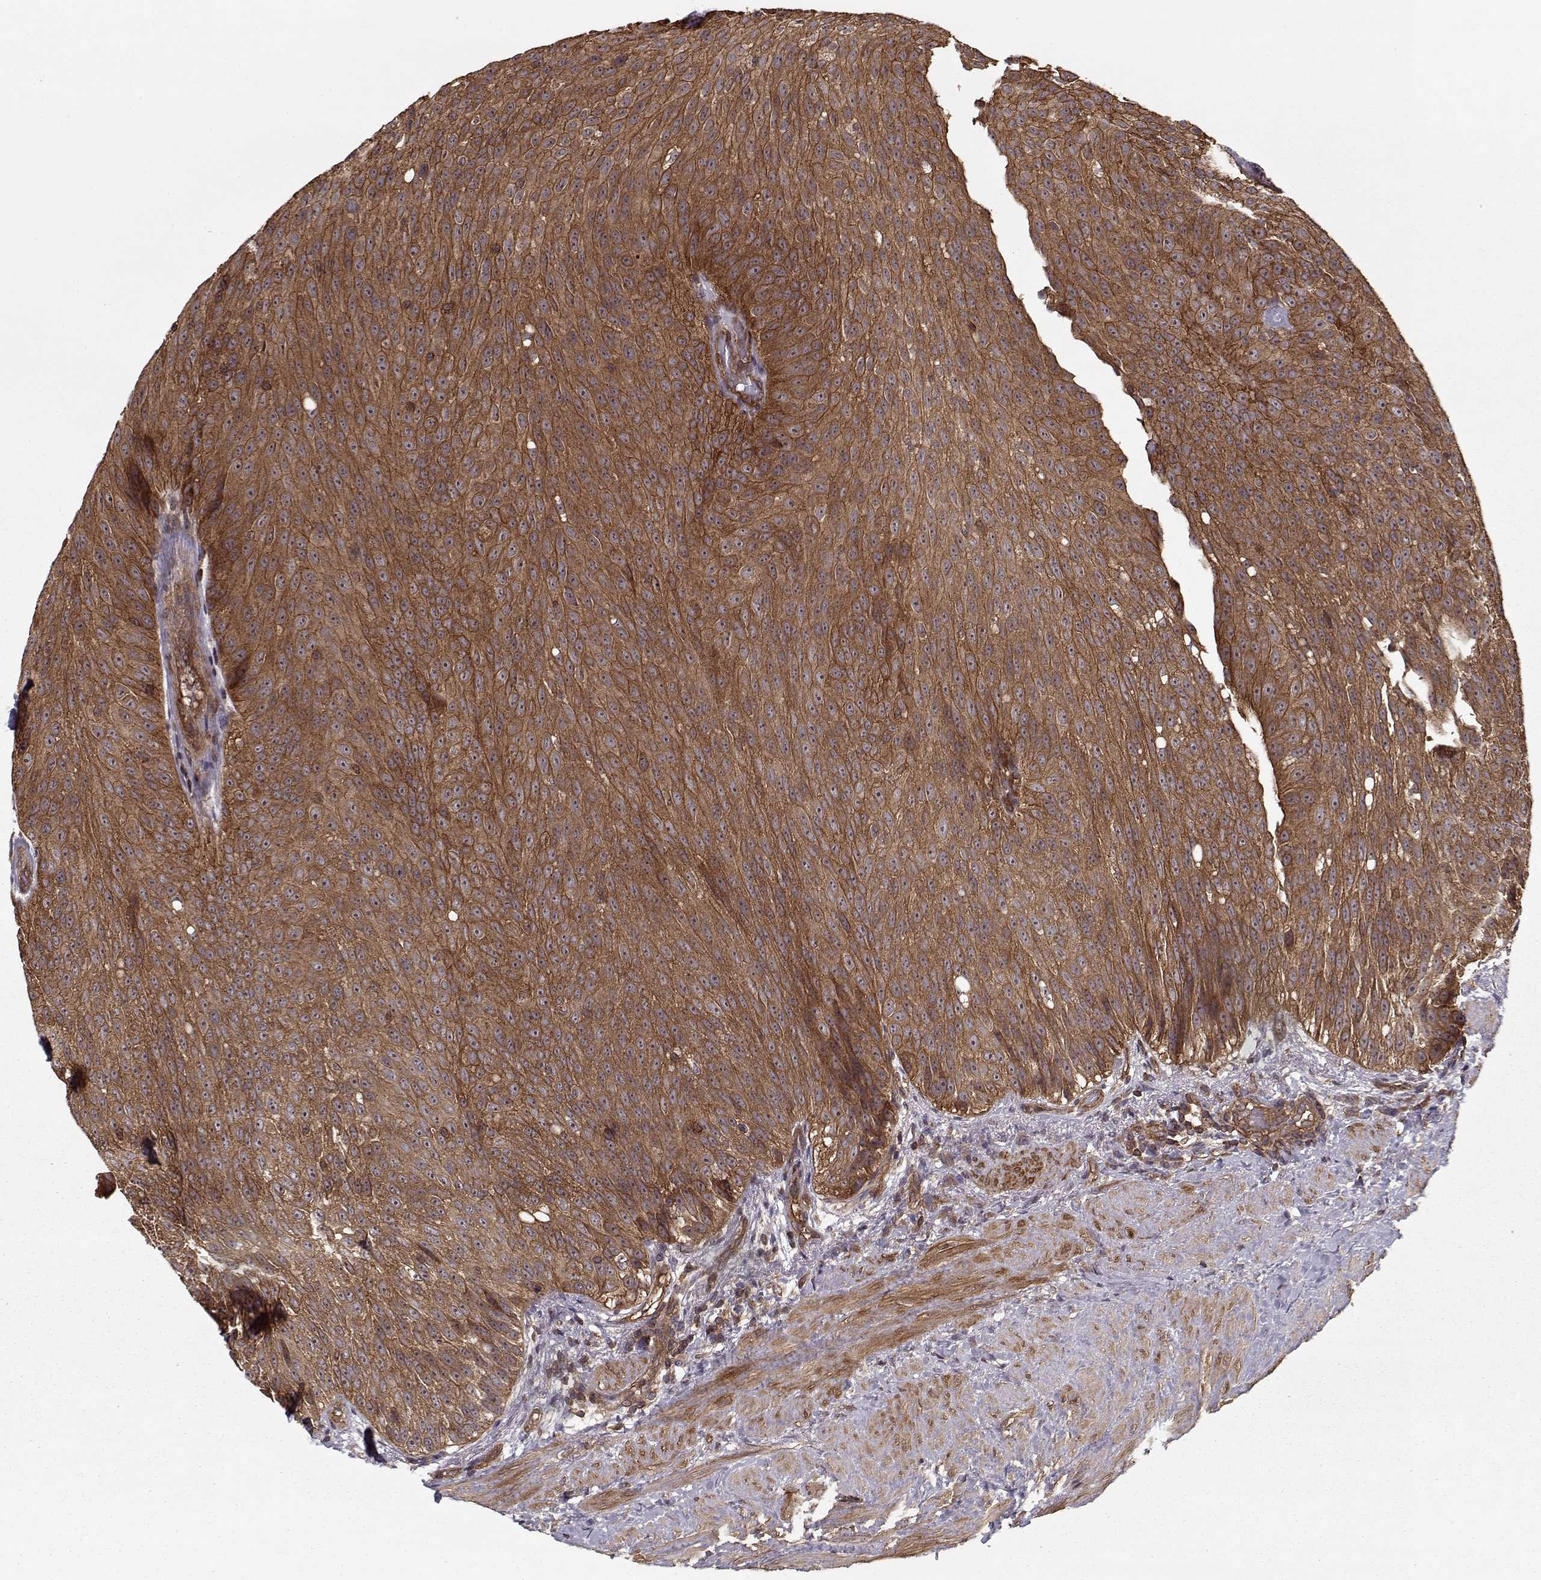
{"staining": {"intensity": "strong", "quantity": ">75%", "location": "cytoplasmic/membranous"}, "tissue": "urothelial cancer", "cell_type": "Tumor cells", "image_type": "cancer", "snomed": [{"axis": "morphology", "description": "Urothelial carcinoma, Low grade"}, {"axis": "topography", "description": "Urinary bladder"}], "caption": "Strong cytoplasmic/membranous expression is appreciated in approximately >75% of tumor cells in urothelial carcinoma (low-grade).", "gene": "PPP1R12A", "patient": {"sex": "male", "age": 78}}